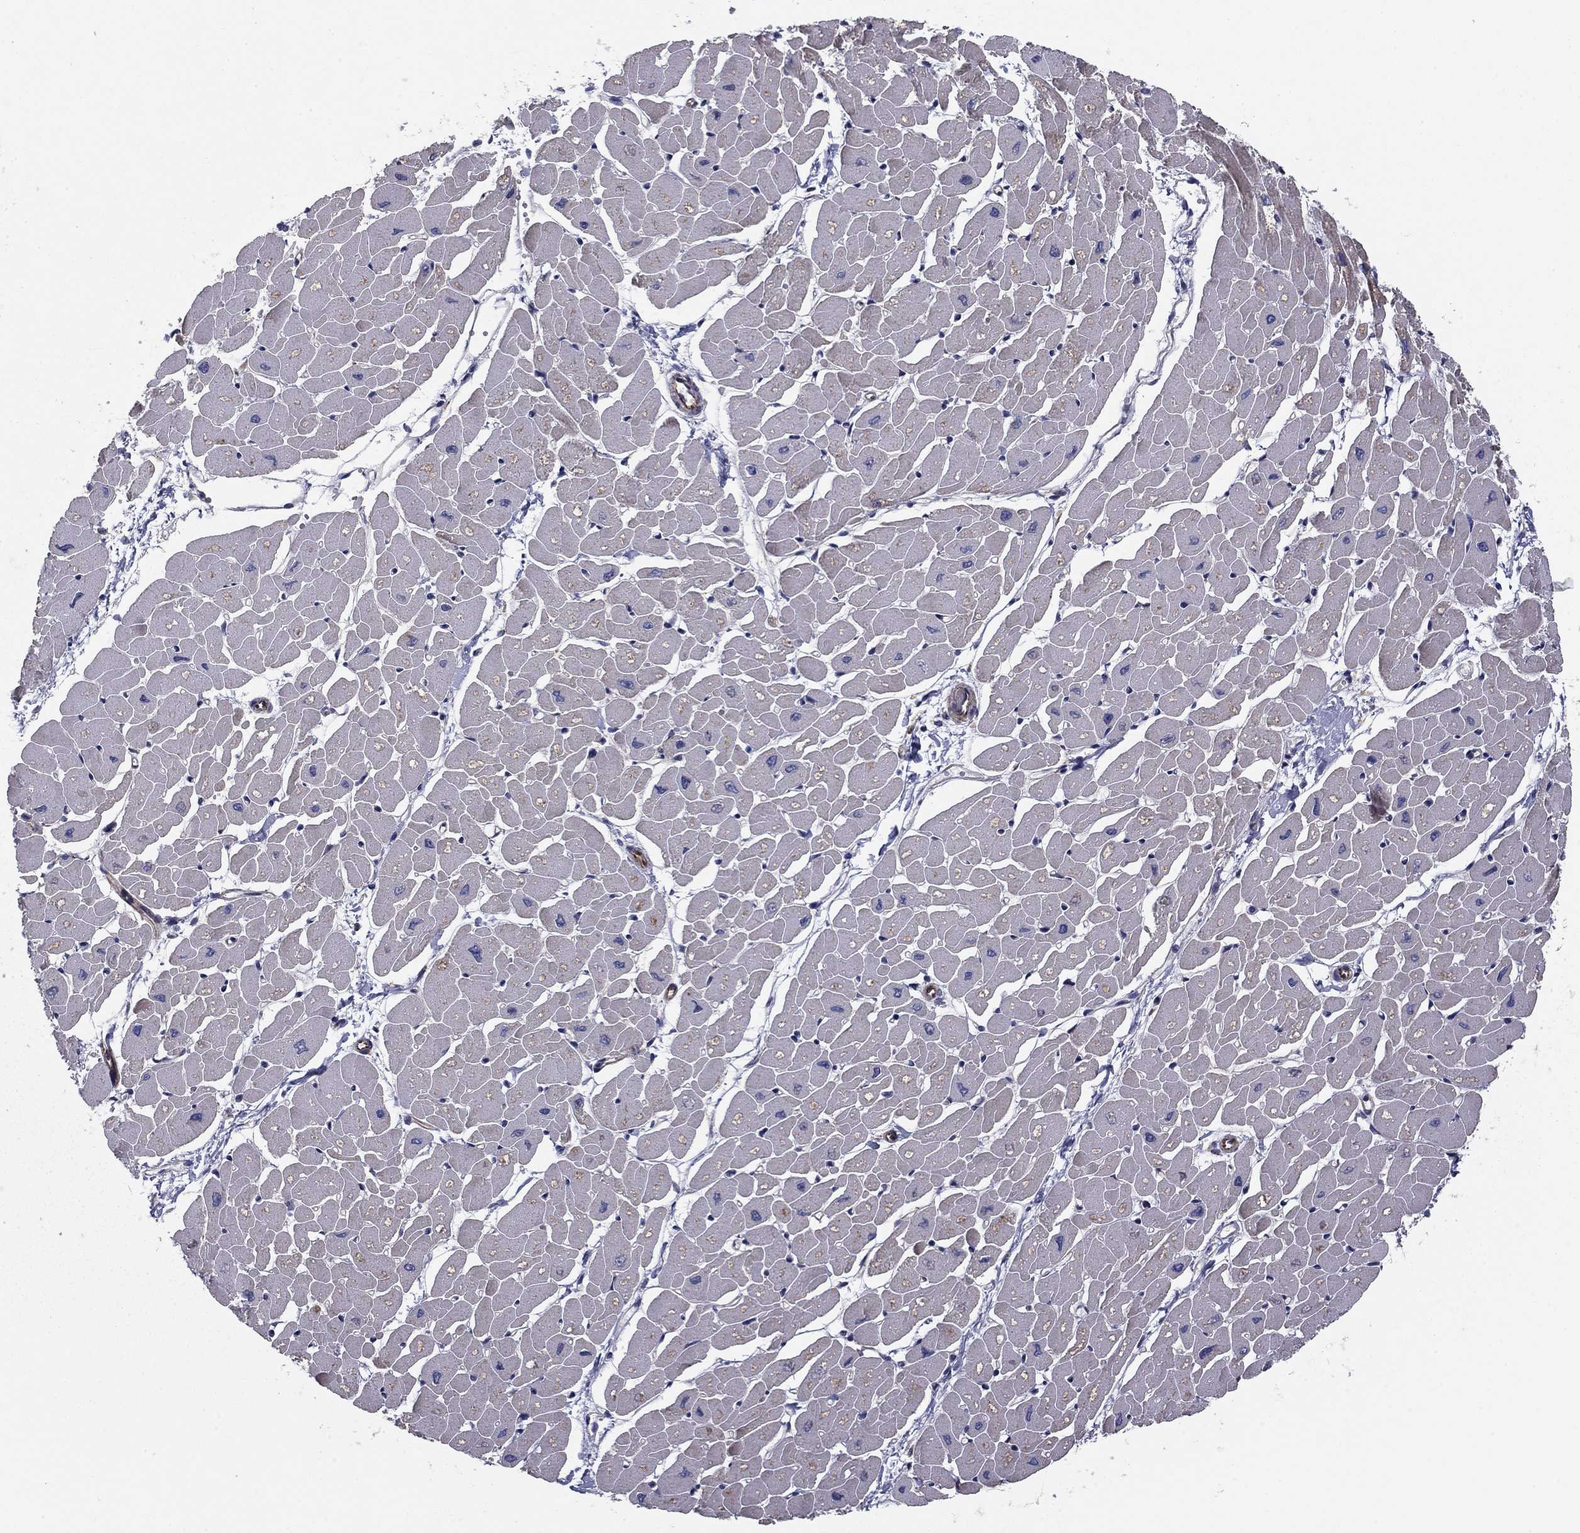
{"staining": {"intensity": "negative", "quantity": "none", "location": "none"}, "tissue": "heart muscle", "cell_type": "Cardiomyocytes", "image_type": "normal", "snomed": [{"axis": "morphology", "description": "Normal tissue, NOS"}, {"axis": "topography", "description": "Heart"}], "caption": "Human heart muscle stained for a protein using immunohistochemistry displays no staining in cardiomyocytes.", "gene": "CLSTN1", "patient": {"sex": "male", "age": 57}}